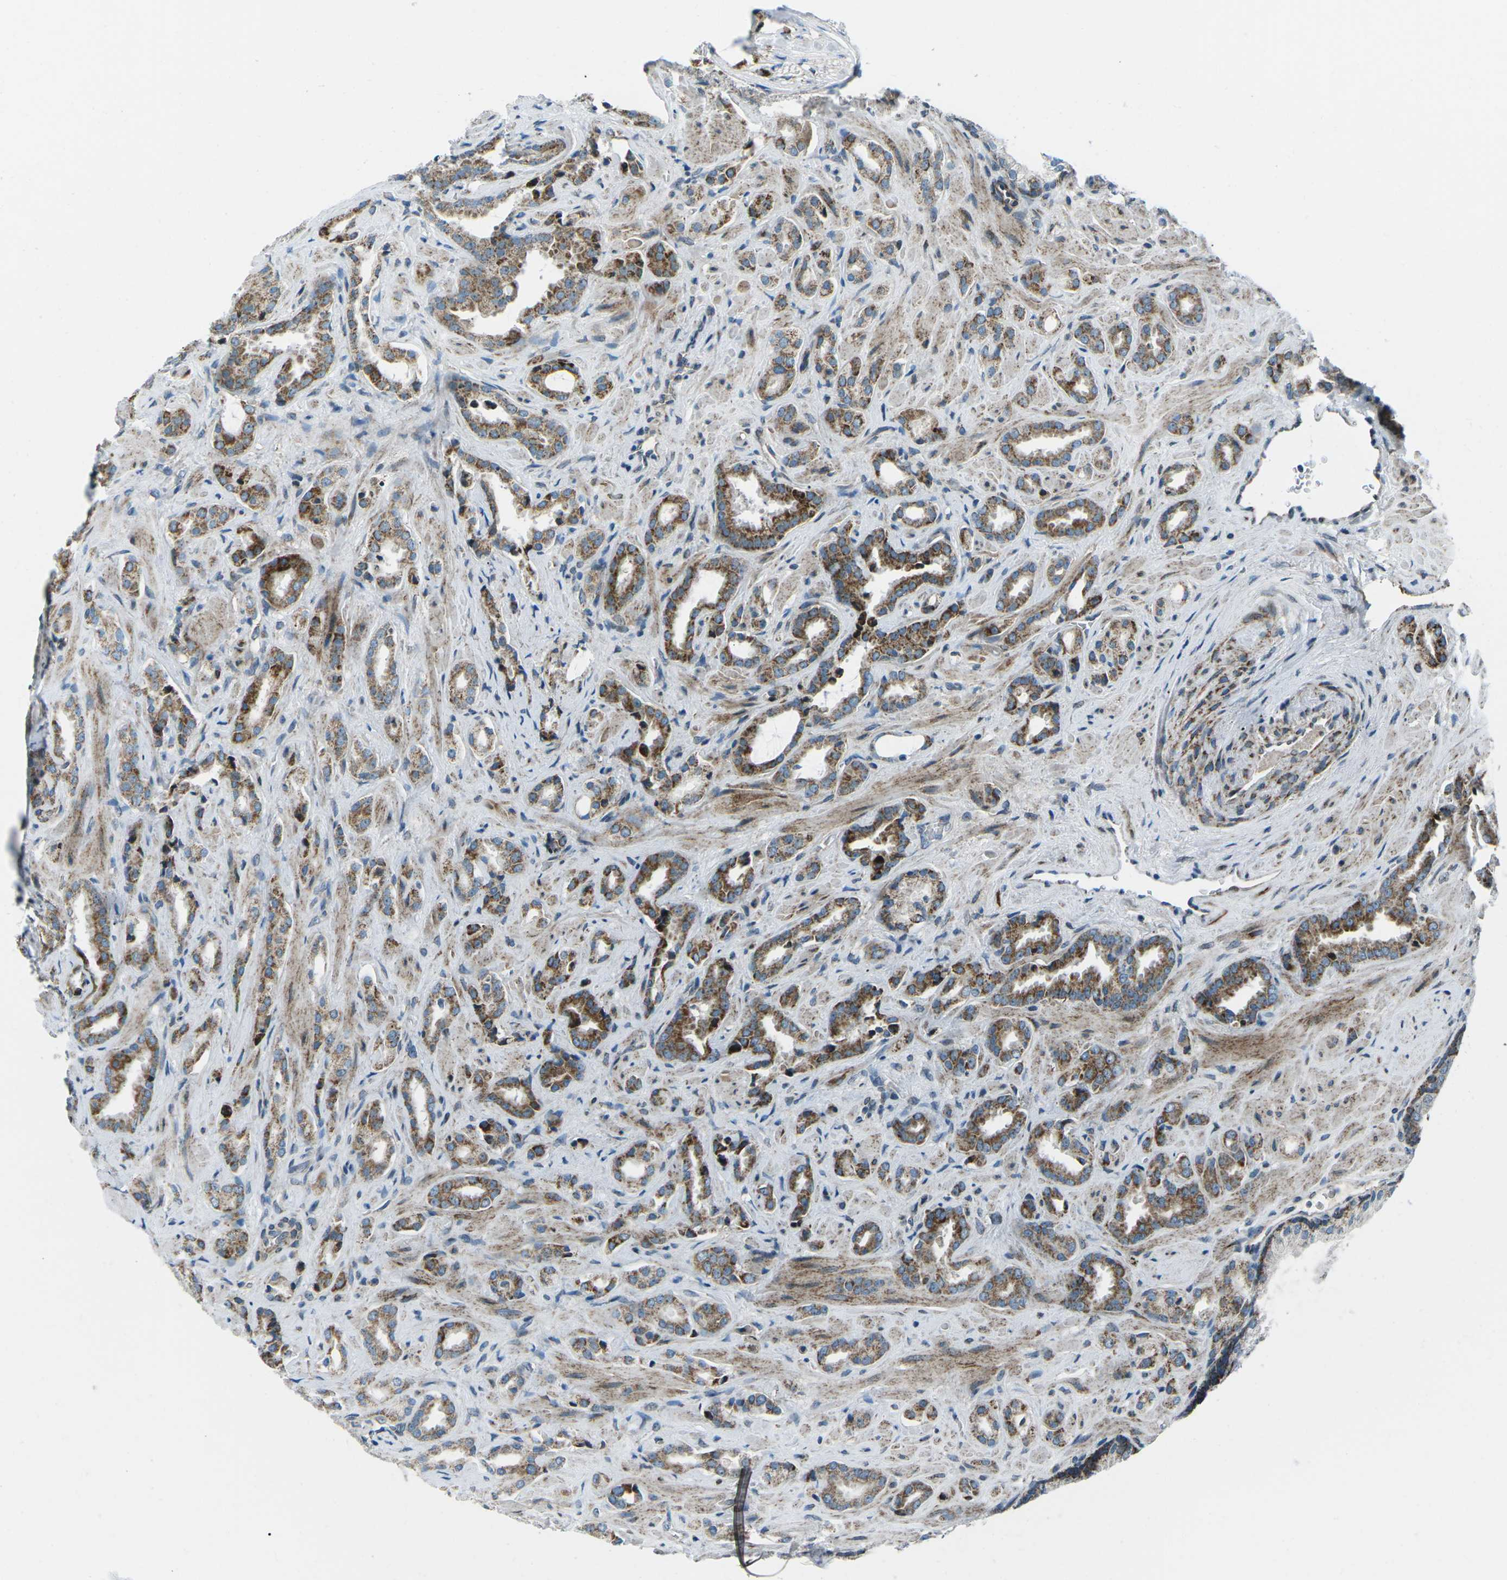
{"staining": {"intensity": "moderate", "quantity": ">75%", "location": "cytoplasmic/membranous"}, "tissue": "prostate cancer", "cell_type": "Tumor cells", "image_type": "cancer", "snomed": [{"axis": "morphology", "description": "Adenocarcinoma, High grade"}, {"axis": "topography", "description": "Prostate"}], "caption": "Human prostate high-grade adenocarcinoma stained with a brown dye reveals moderate cytoplasmic/membranous positive expression in approximately >75% of tumor cells.", "gene": "RFESD", "patient": {"sex": "male", "age": 64}}